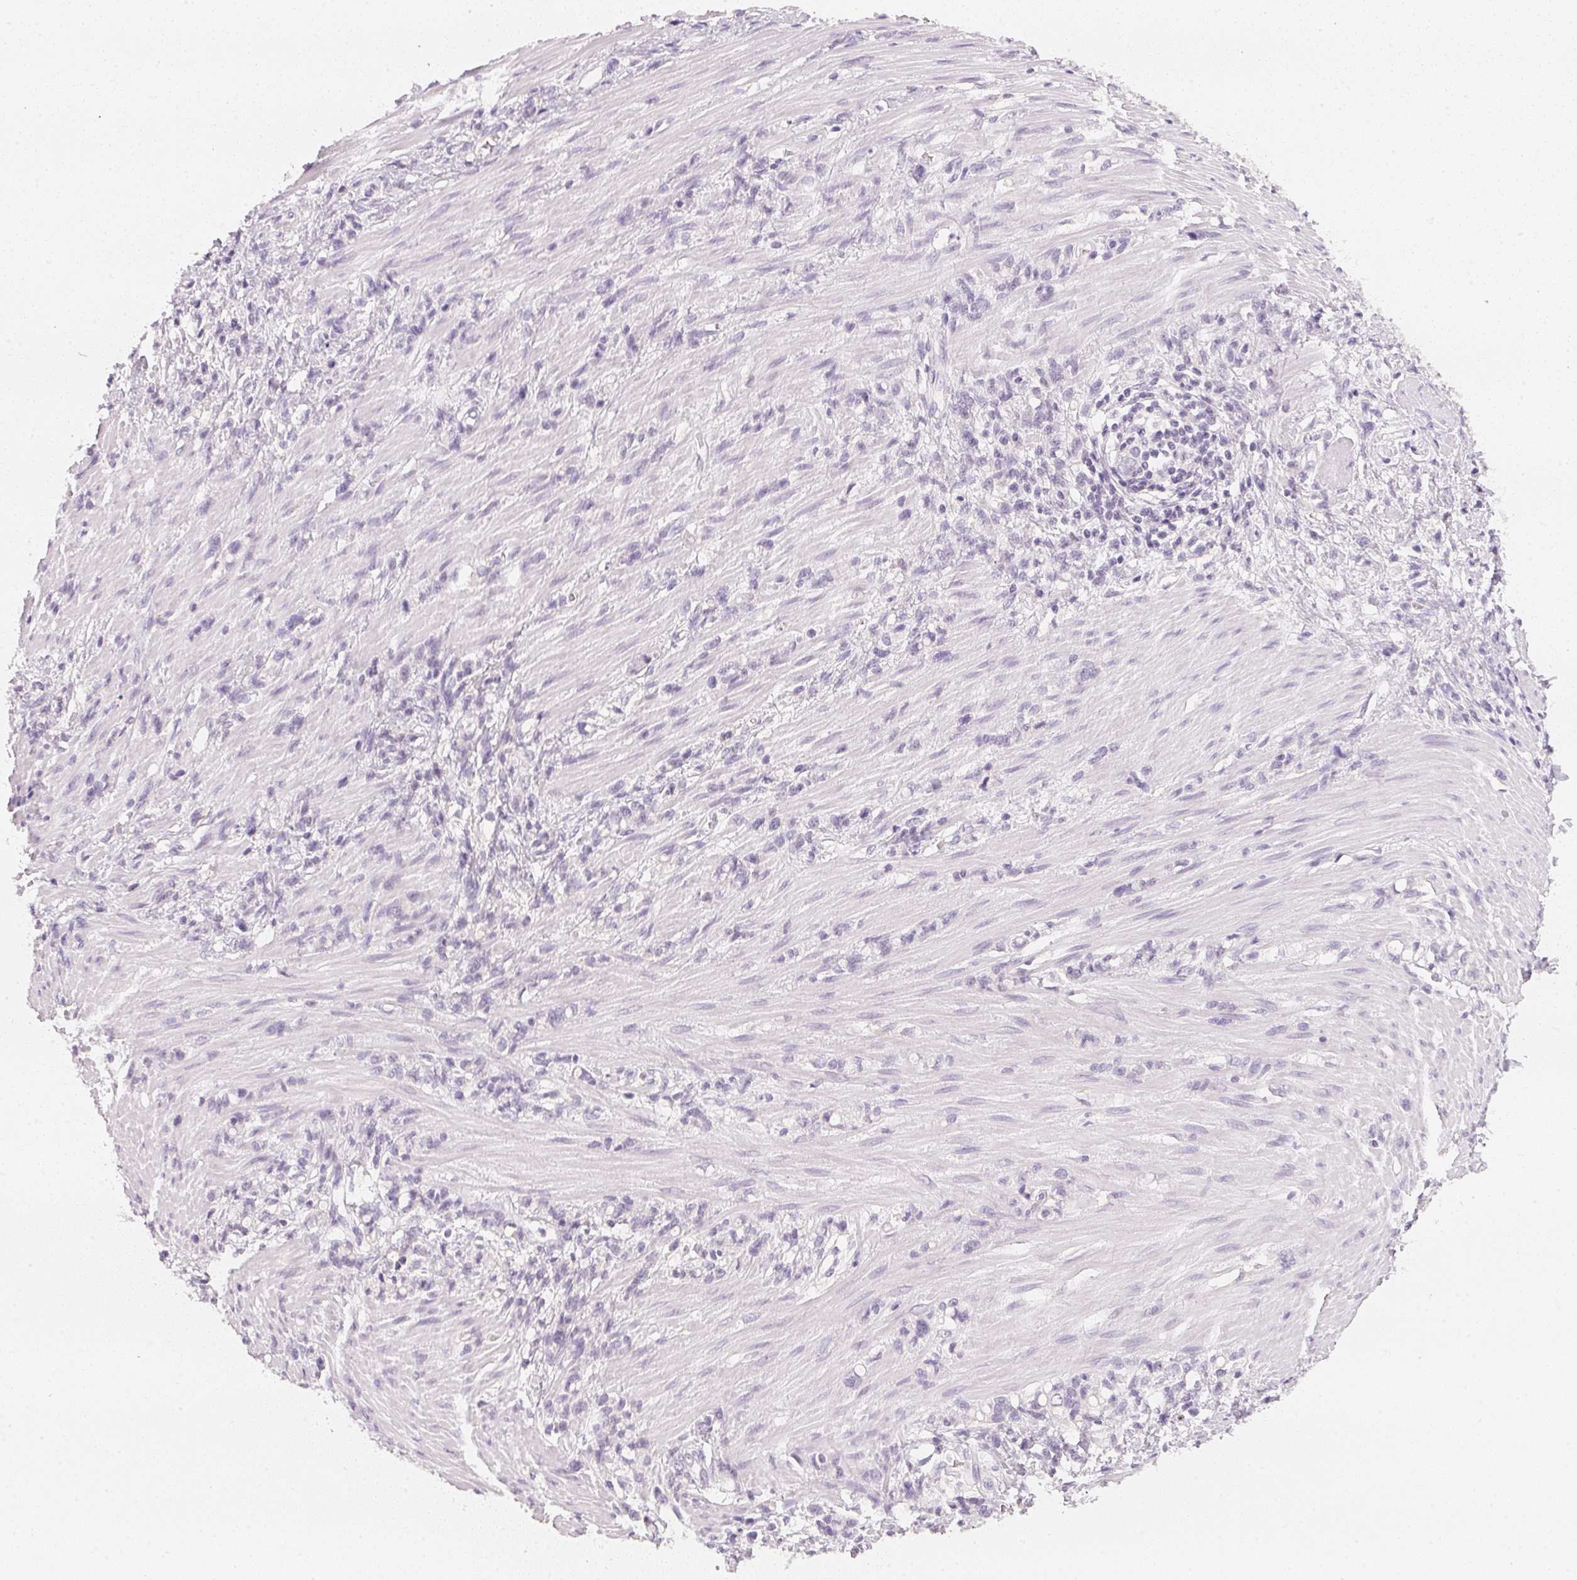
{"staining": {"intensity": "negative", "quantity": "none", "location": "none"}, "tissue": "stomach cancer", "cell_type": "Tumor cells", "image_type": "cancer", "snomed": [{"axis": "morphology", "description": "Adenocarcinoma, NOS"}, {"axis": "topography", "description": "Stomach"}], "caption": "This histopathology image is of stomach adenocarcinoma stained with immunohistochemistry (IHC) to label a protein in brown with the nuclei are counter-stained blue. There is no positivity in tumor cells.", "gene": "CFAP276", "patient": {"sex": "female", "age": 84}}